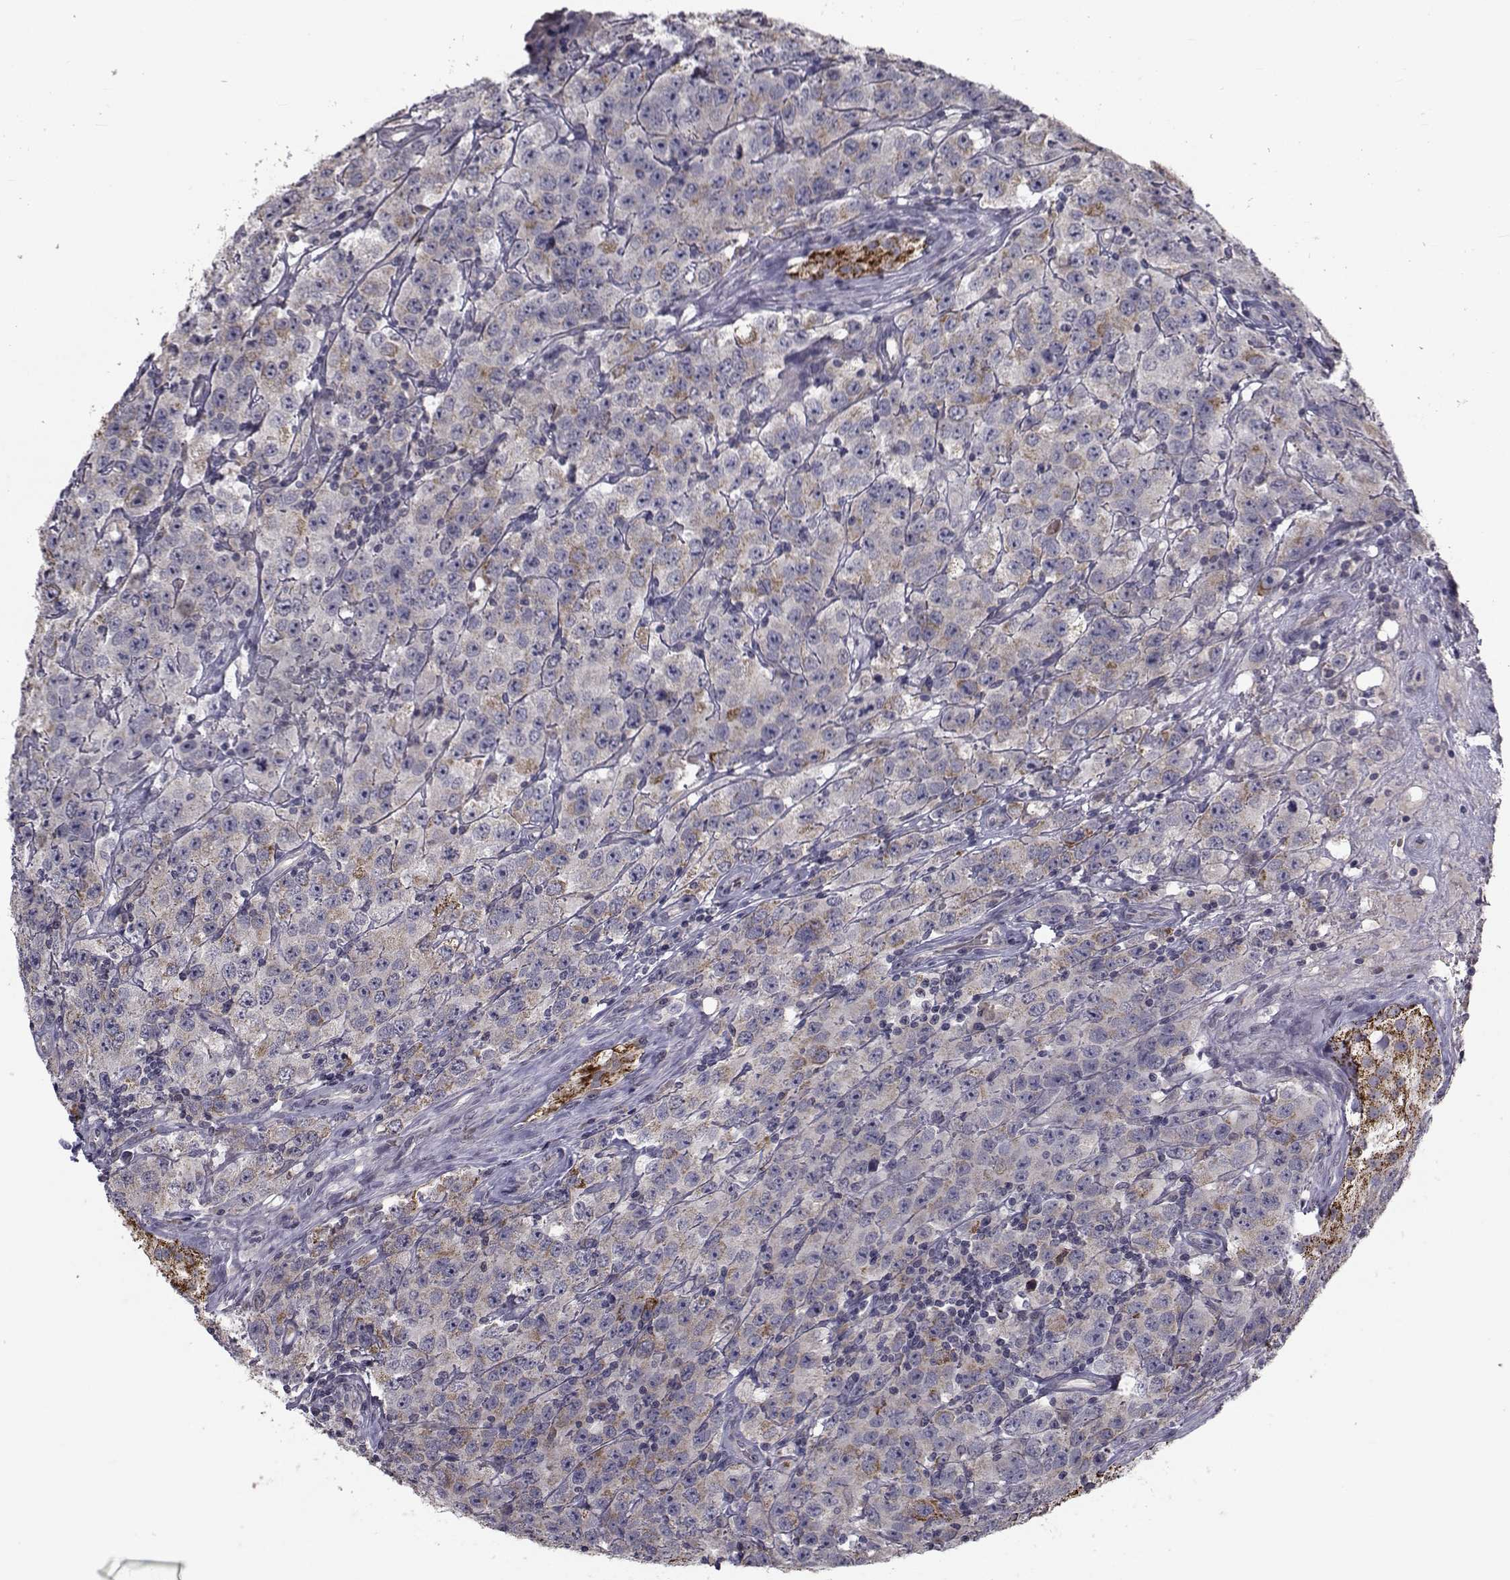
{"staining": {"intensity": "negative", "quantity": "none", "location": "none"}, "tissue": "testis cancer", "cell_type": "Tumor cells", "image_type": "cancer", "snomed": [{"axis": "morphology", "description": "Seminoma, NOS"}, {"axis": "topography", "description": "Testis"}], "caption": "Testis seminoma was stained to show a protein in brown. There is no significant staining in tumor cells.", "gene": "FDXR", "patient": {"sex": "male", "age": 52}}